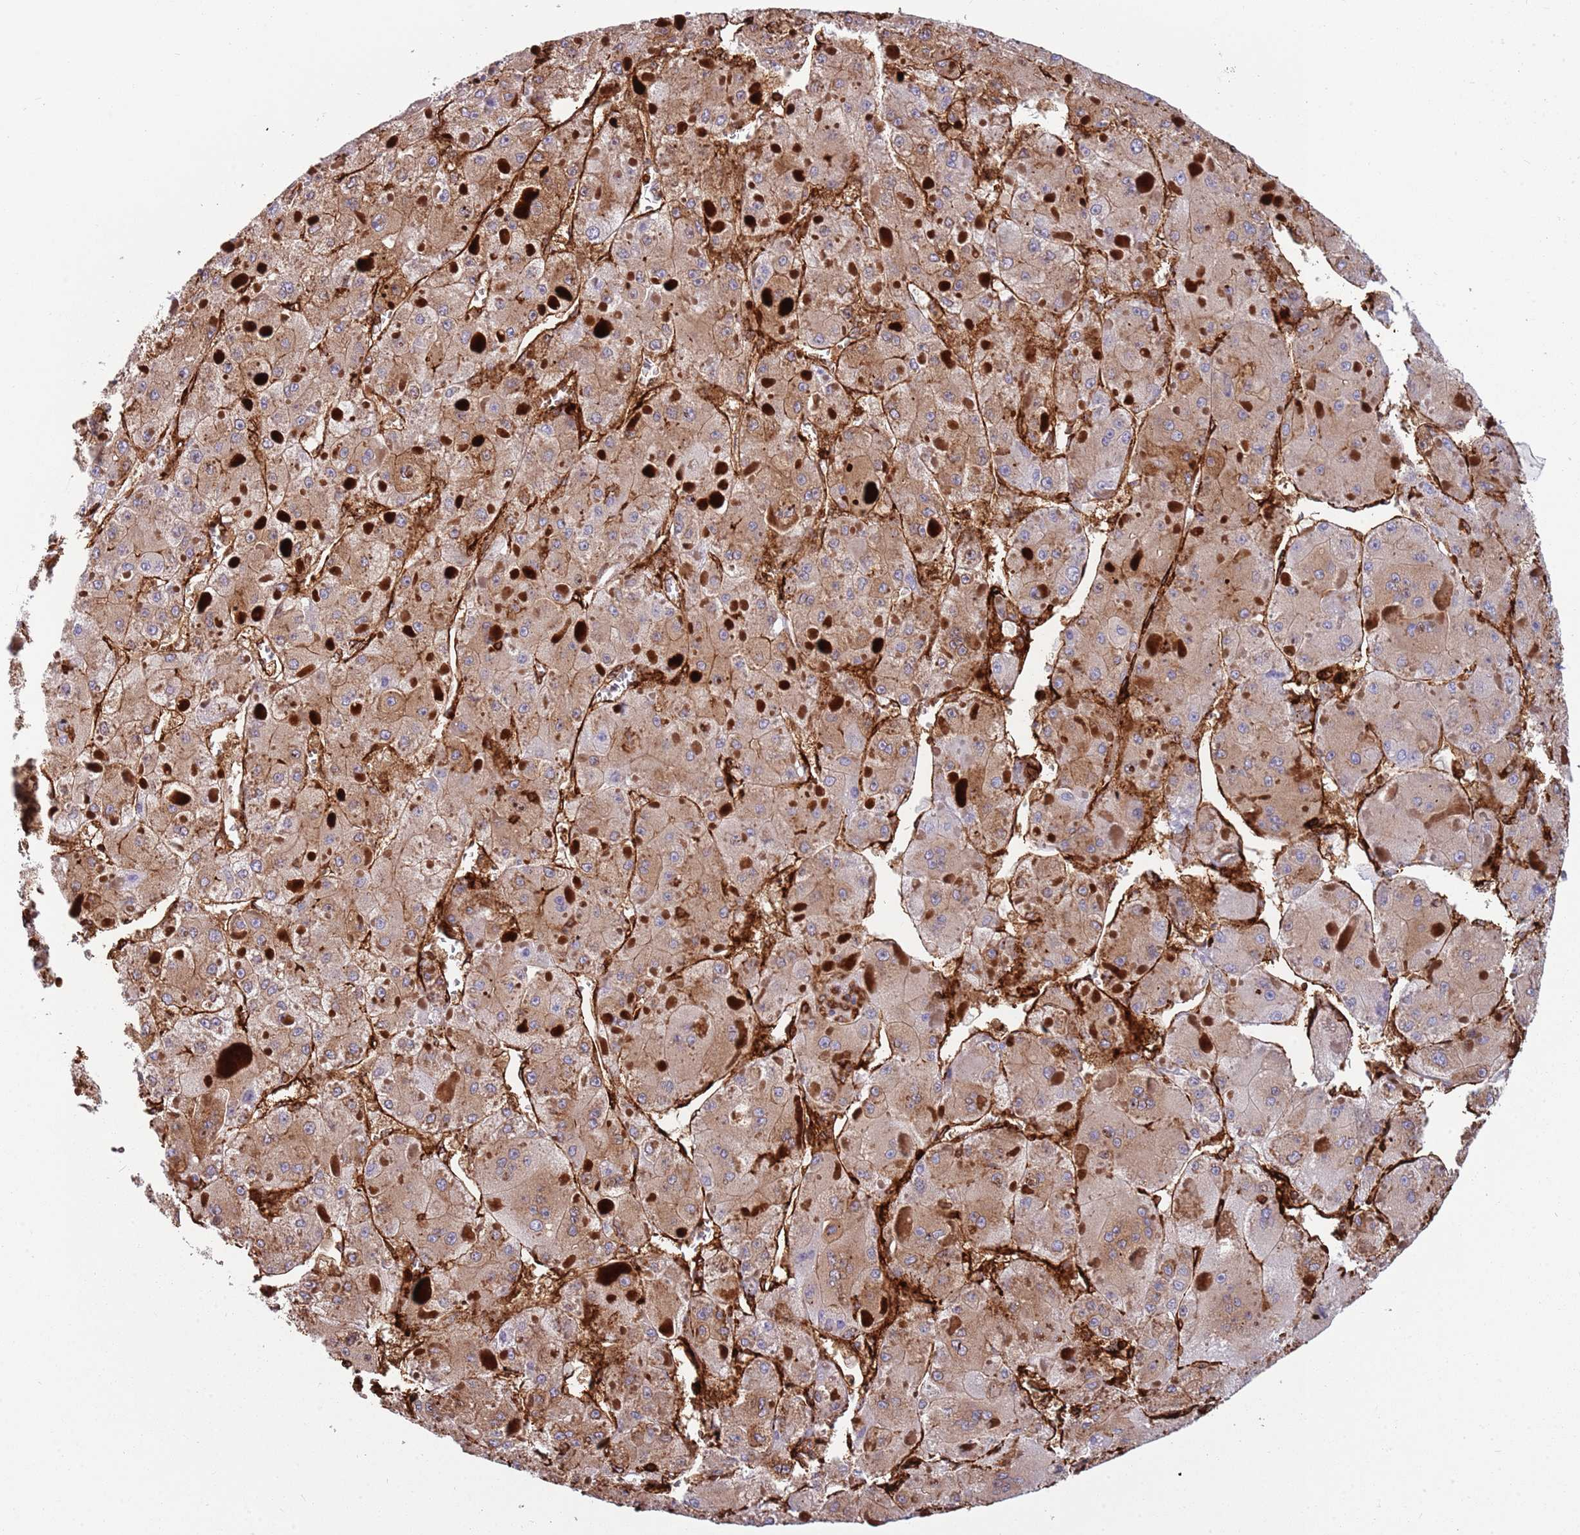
{"staining": {"intensity": "moderate", "quantity": "25%-75%", "location": "cytoplasmic/membranous"}, "tissue": "liver cancer", "cell_type": "Tumor cells", "image_type": "cancer", "snomed": [{"axis": "morphology", "description": "Carcinoma, Hepatocellular, NOS"}, {"axis": "topography", "description": "Liver"}], "caption": "Liver cancer stained with a protein marker demonstrates moderate staining in tumor cells.", "gene": "KBTBD7", "patient": {"sex": "female", "age": 73}}